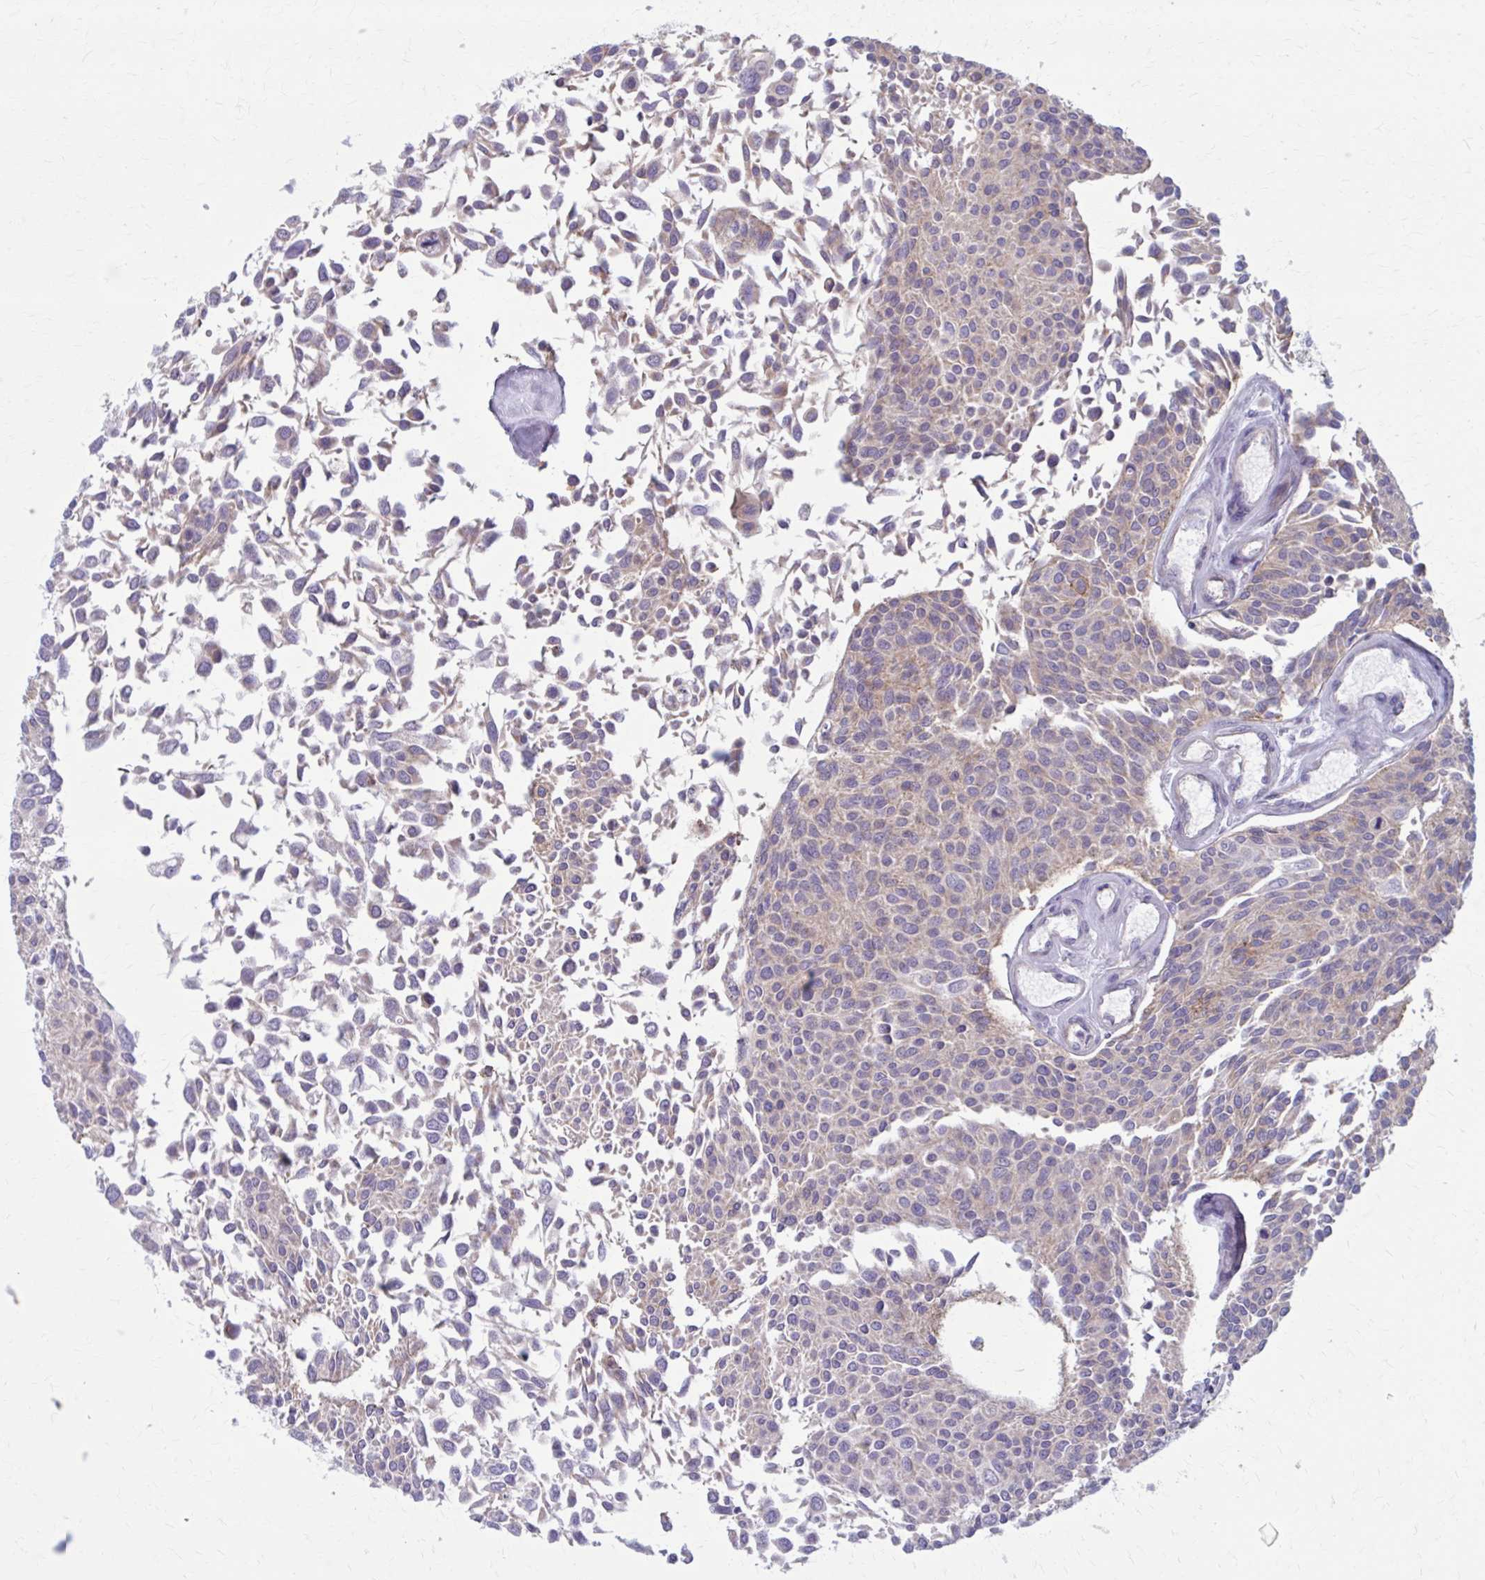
{"staining": {"intensity": "weak", "quantity": "25%-75%", "location": "cytoplasmic/membranous"}, "tissue": "urothelial cancer", "cell_type": "Tumor cells", "image_type": "cancer", "snomed": [{"axis": "morphology", "description": "Urothelial carcinoma, NOS"}, {"axis": "topography", "description": "Urinary bladder"}], "caption": "Human transitional cell carcinoma stained for a protein (brown) exhibits weak cytoplasmic/membranous positive staining in approximately 25%-75% of tumor cells.", "gene": "ZDHHC7", "patient": {"sex": "male", "age": 55}}